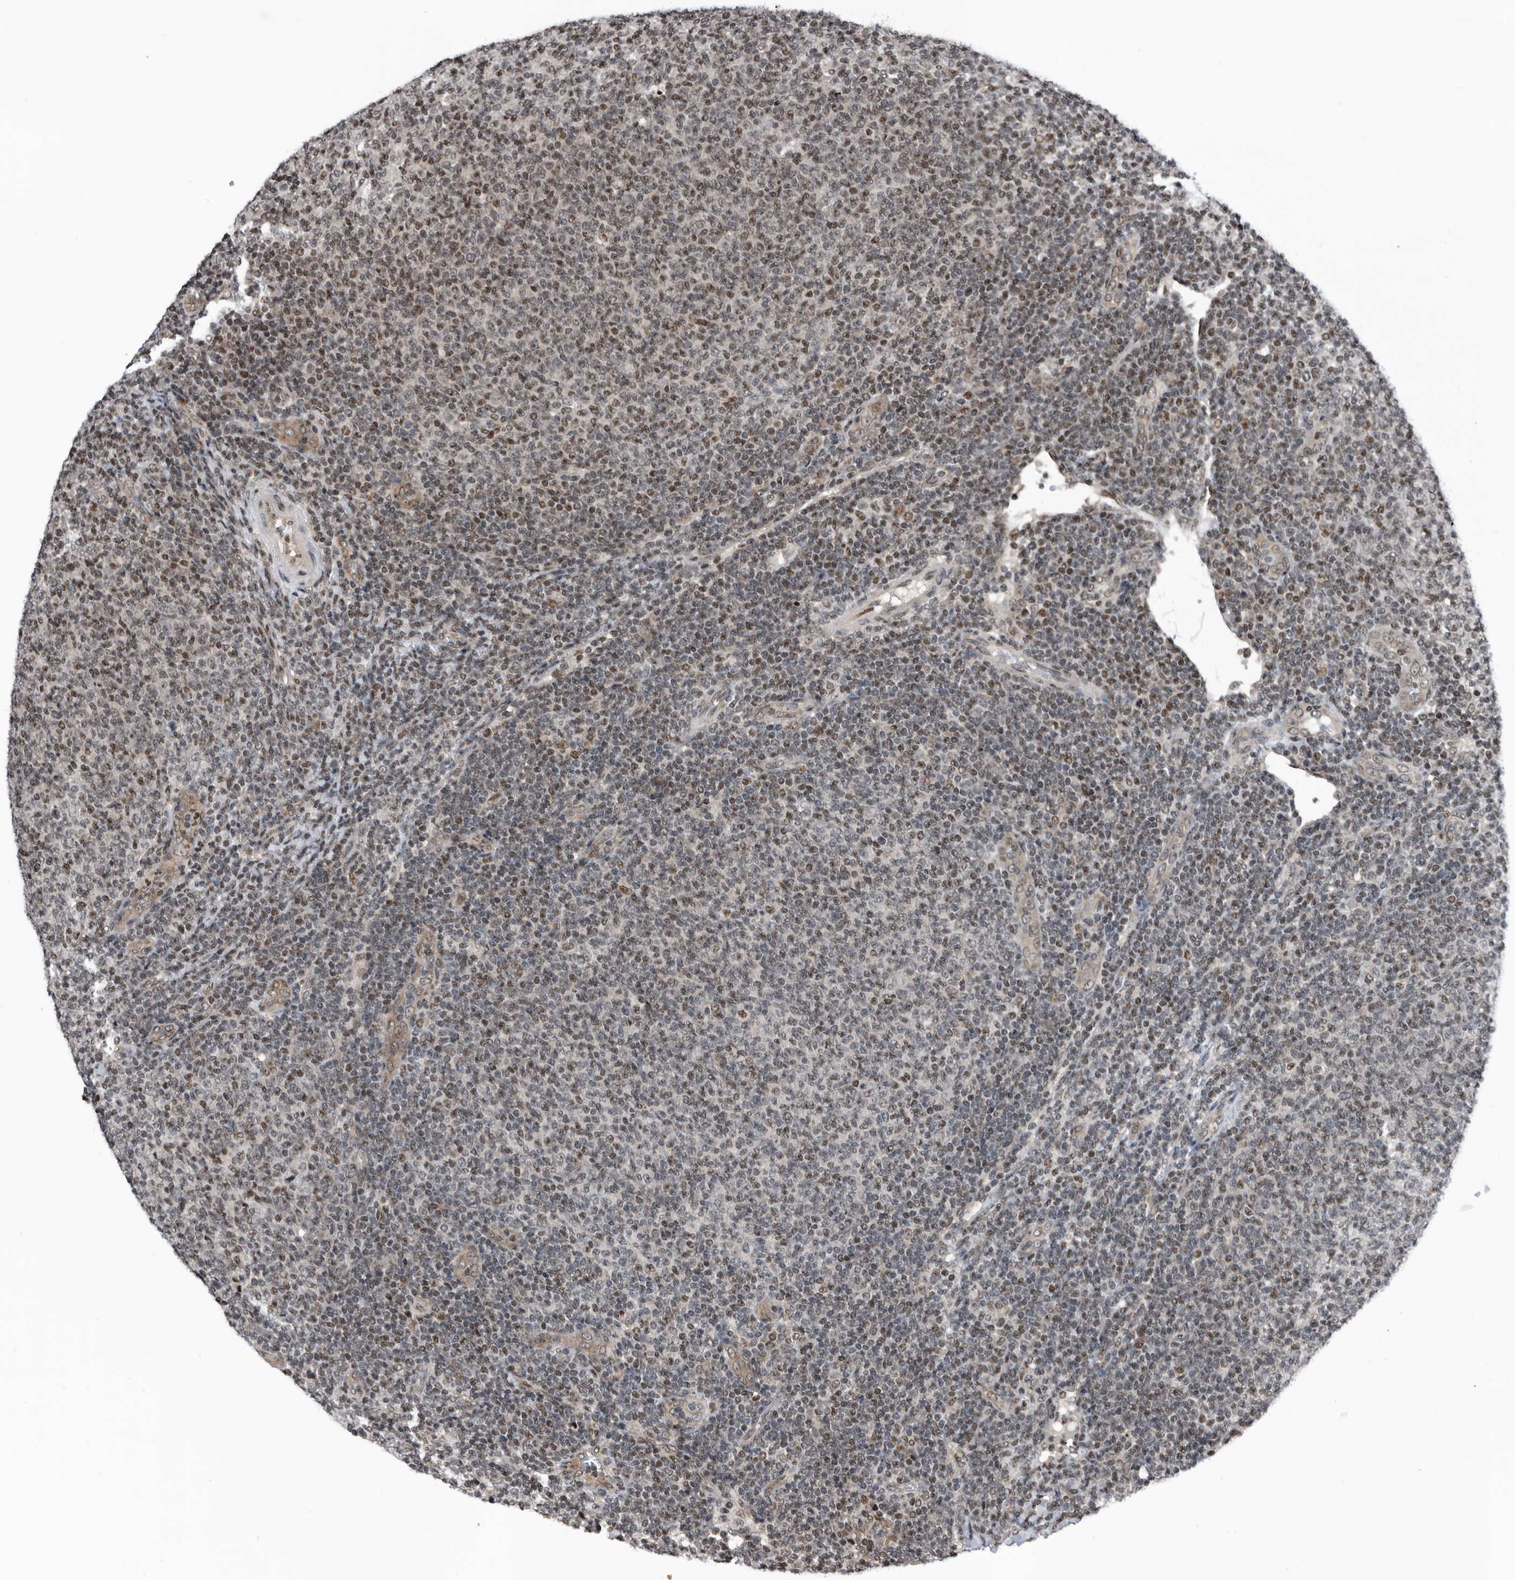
{"staining": {"intensity": "weak", "quantity": "25%-75%", "location": "nuclear"}, "tissue": "lymphoma", "cell_type": "Tumor cells", "image_type": "cancer", "snomed": [{"axis": "morphology", "description": "Malignant lymphoma, non-Hodgkin's type, Low grade"}, {"axis": "topography", "description": "Lymph node"}], "caption": "High-magnification brightfield microscopy of lymphoma stained with DAB (3,3'-diaminobenzidine) (brown) and counterstained with hematoxylin (blue). tumor cells exhibit weak nuclear staining is appreciated in about25%-75% of cells.", "gene": "SNRNP48", "patient": {"sex": "male", "age": 66}}